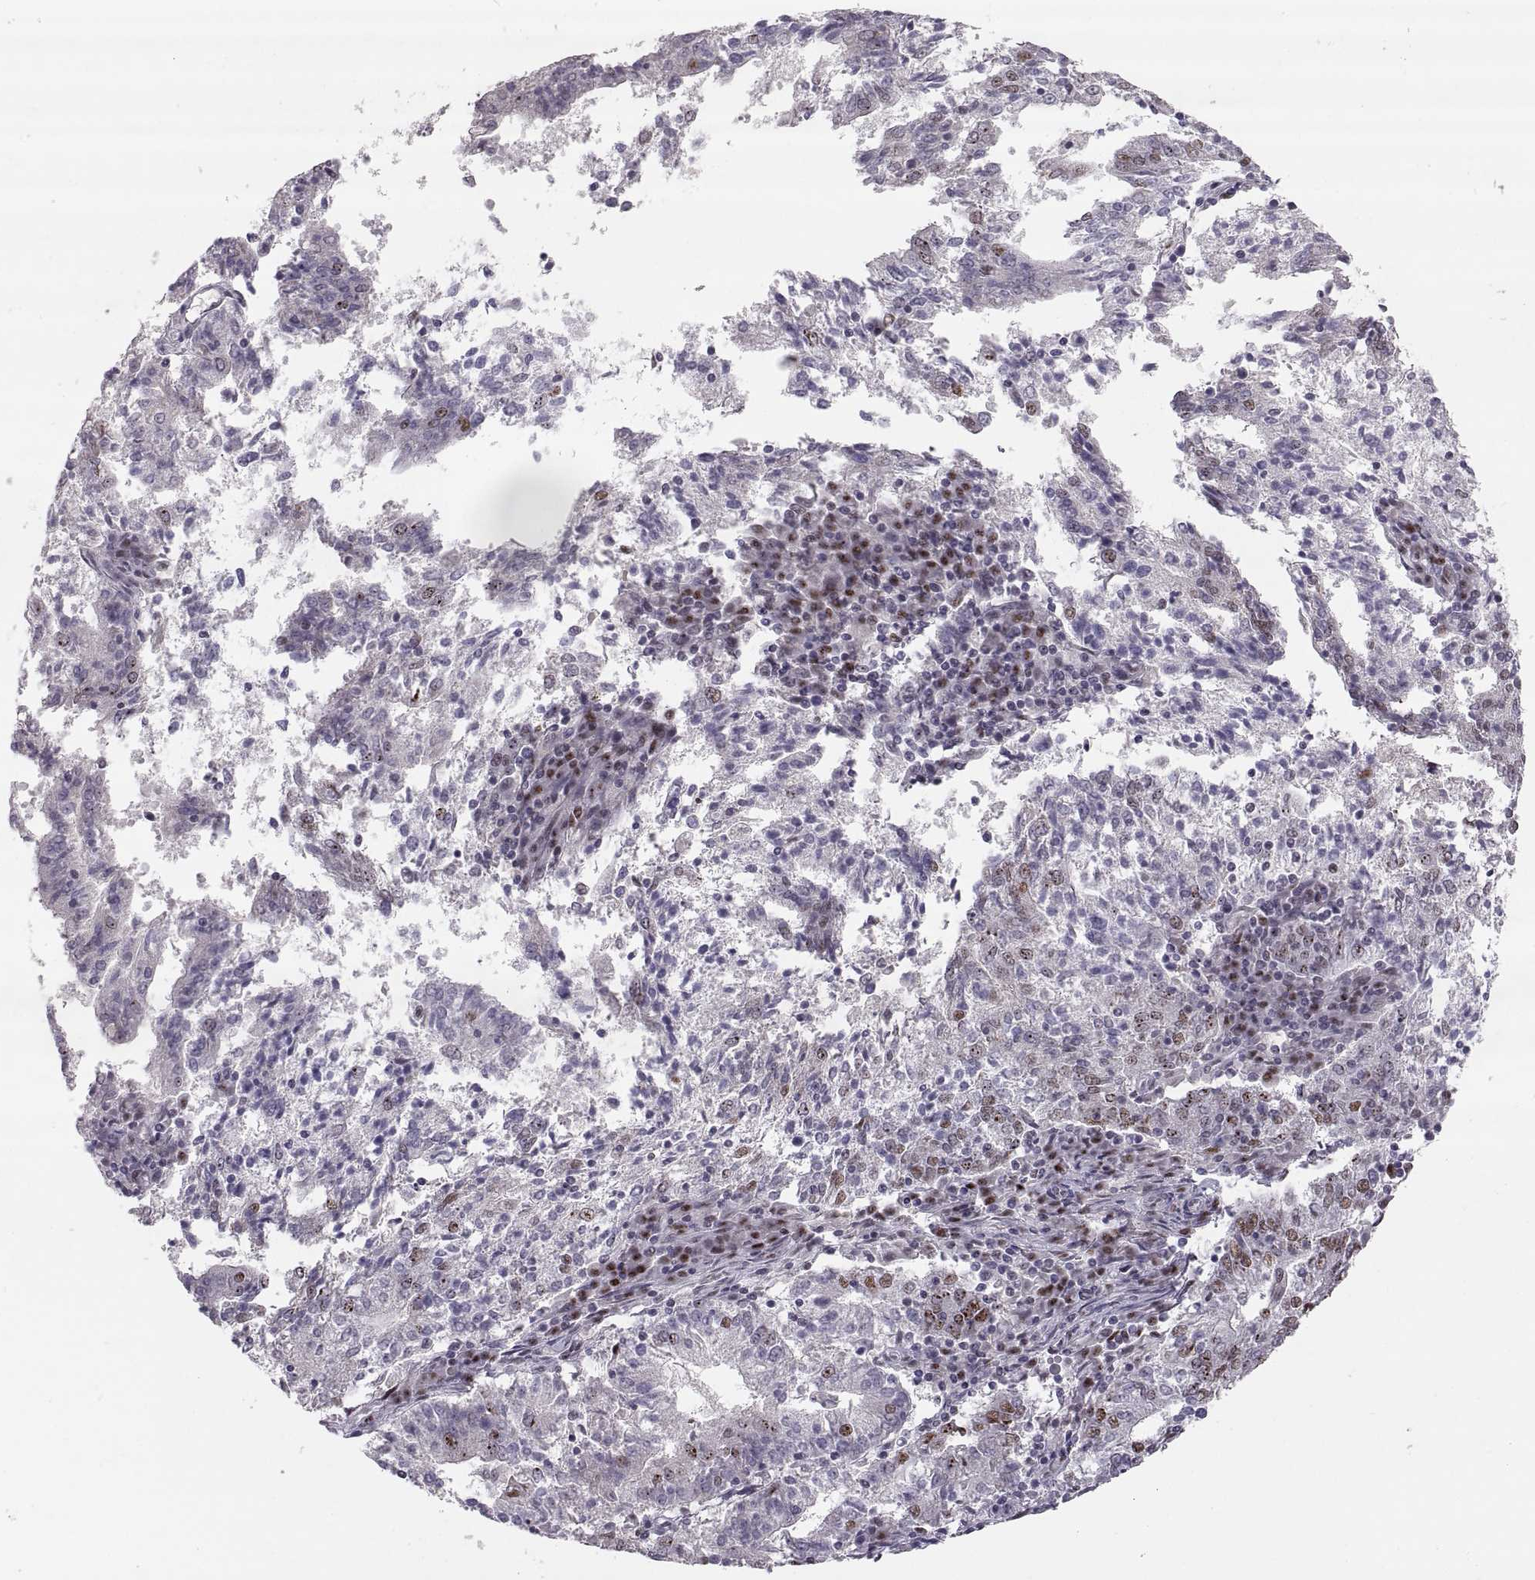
{"staining": {"intensity": "negative", "quantity": "none", "location": "none"}, "tissue": "endometrial cancer", "cell_type": "Tumor cells", "image_type": "cancer", "snomed": [{"axis": "morphology", "description": "Adenocarcinoma, NOS"}, {"axis": "topography", "description": "Endometrium"}], "caption": "IHC of endometrial cancer shows no expression in tumor cells.", "gene": "SNAI1", "patient": {"sex": "female", "age": 82}}